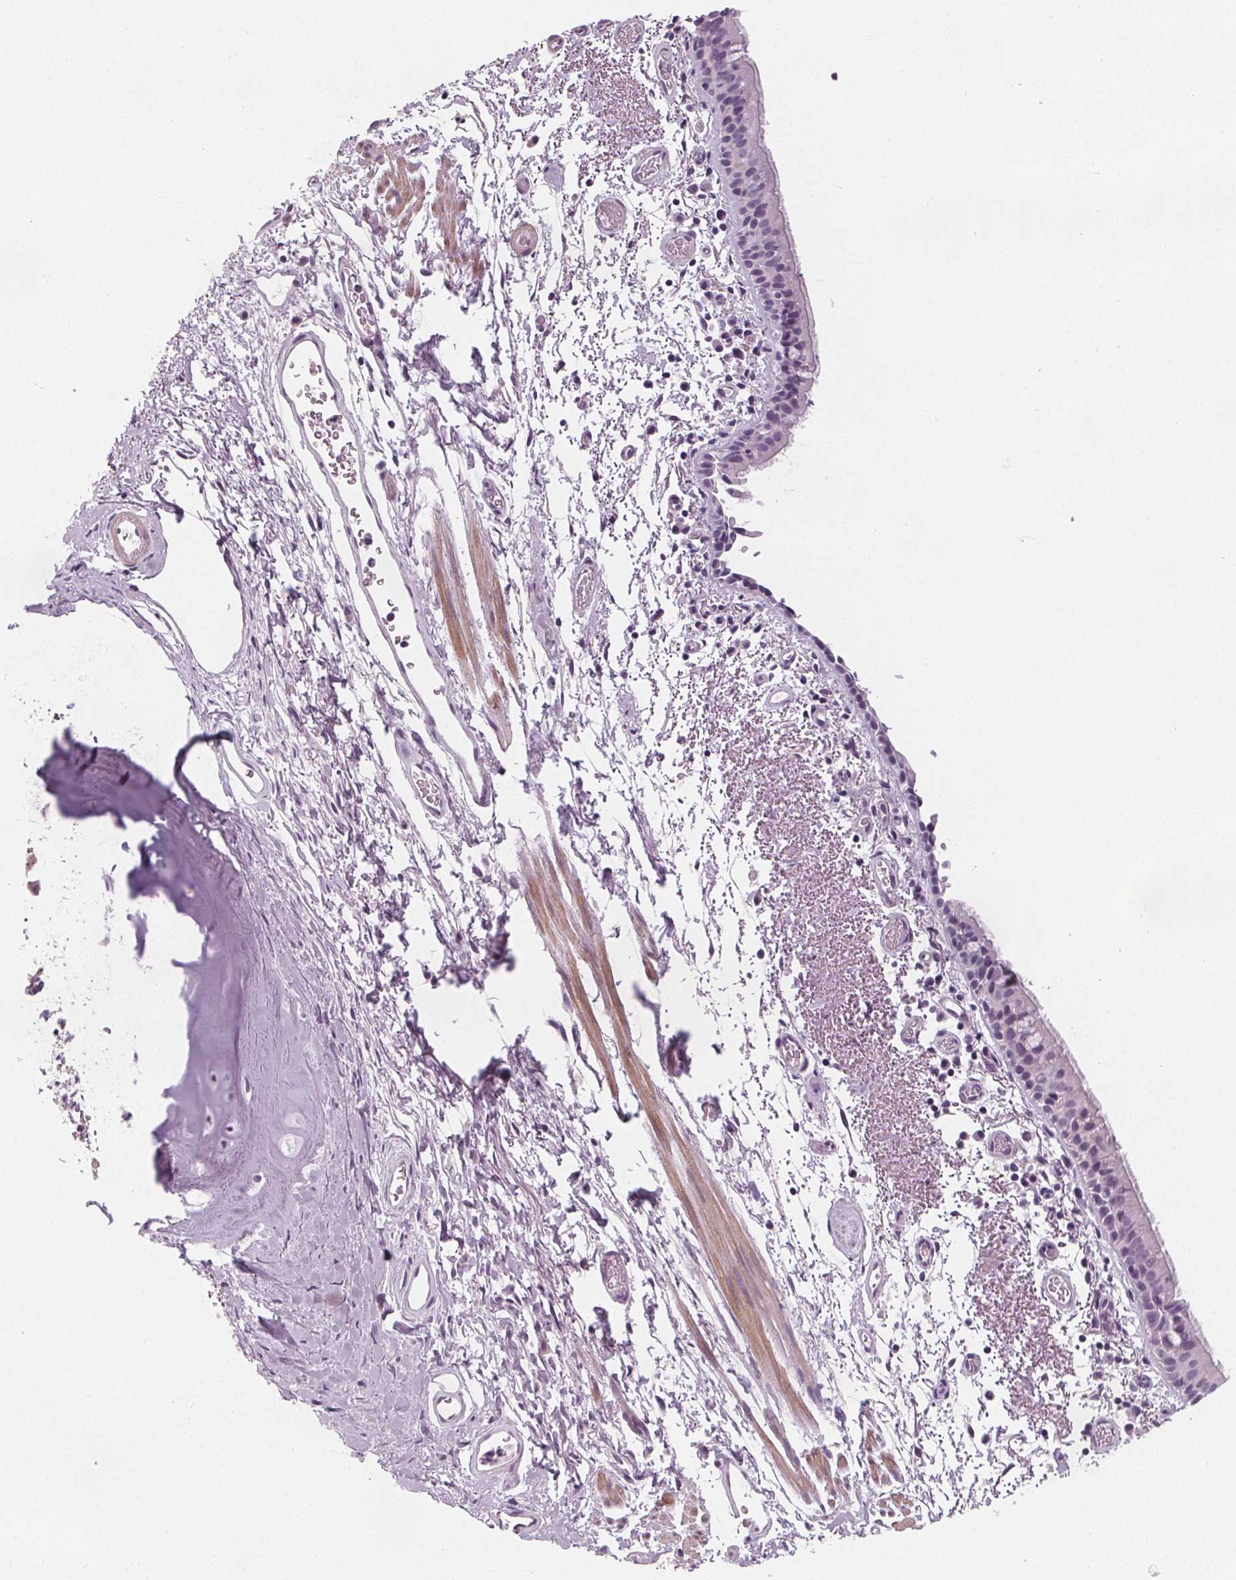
{"staining": {"intensity": "negative", "quantity": "none", "location": "none"}, "tissue": "bronchus", "cell_type": "Respiratory epithelial cells", "image_type": "normal", "snomed": [{"axis": "morphology", "description": "Normal tissue, NOS"}, {"axis": "morphology", "description": "Adenocarcinoma, NOS"}, {"axis": "topography", "description": "Bronchus"}], "caption": "A micrograph of human bronchus is negative for staining in respiratory epithelial cells.", "gene": "SLC5A12", "patient": {"sex": "male", "age": 68}}